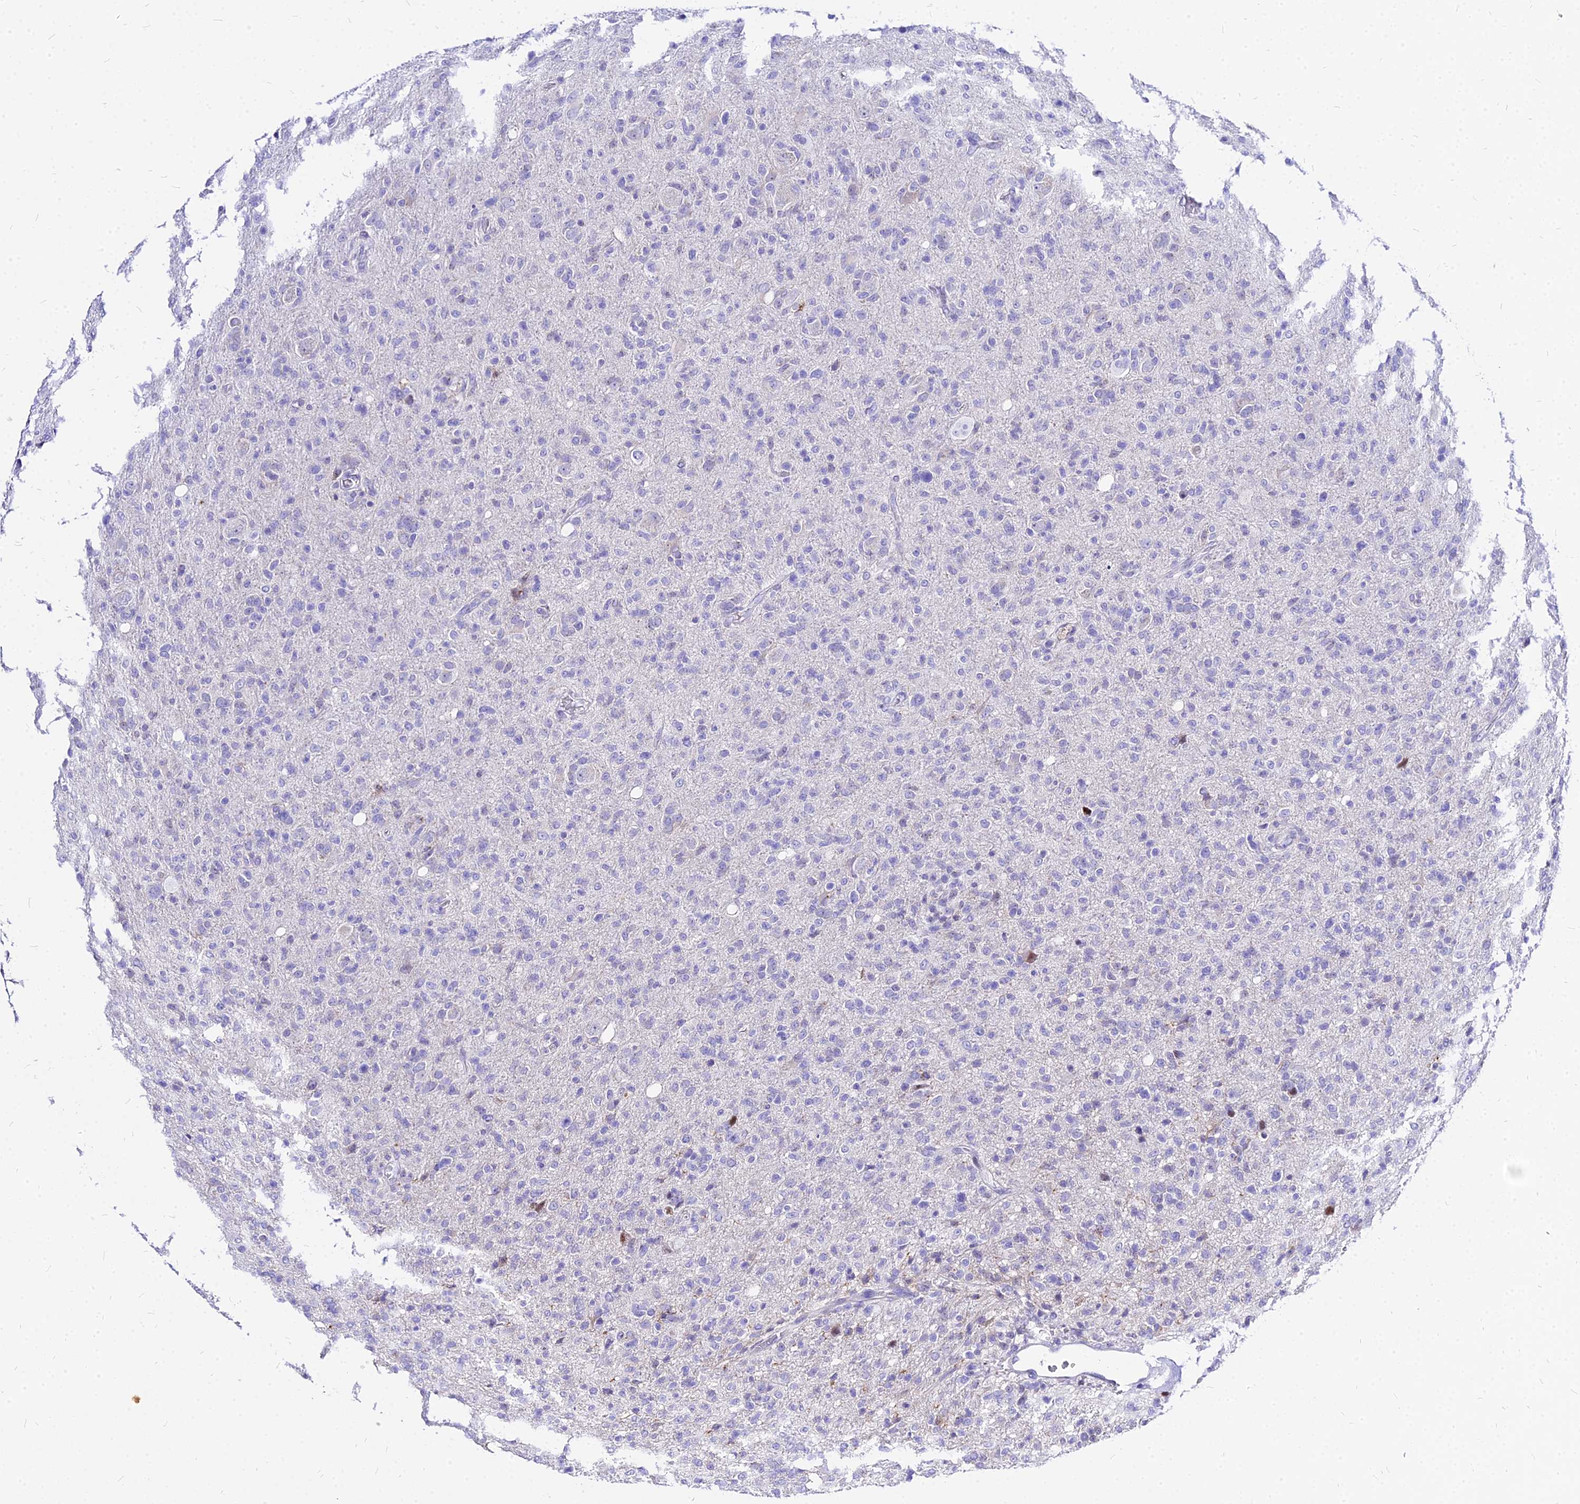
{"staining": {"intensity": "negative", "quantity": "none", "location": "none"}, "tissue": "glioma", "cell_type": "Tumor cells", "image_type": "cancer", "snomed": [{"axis": "morphology", "description": "Glioma, malignant, High grade"}, {"axis": "topography", "description": "Brain"}], "caption": "Image shows no protein expression in tumor cells of glioma tissue. (Brightfield microscopy of DAB (3,3'-diaminobenzidine) immunohistochemistry (IHC) at high magnification).", "gene": "CARD18", "patient": {"sex": "female", "age": 57}}